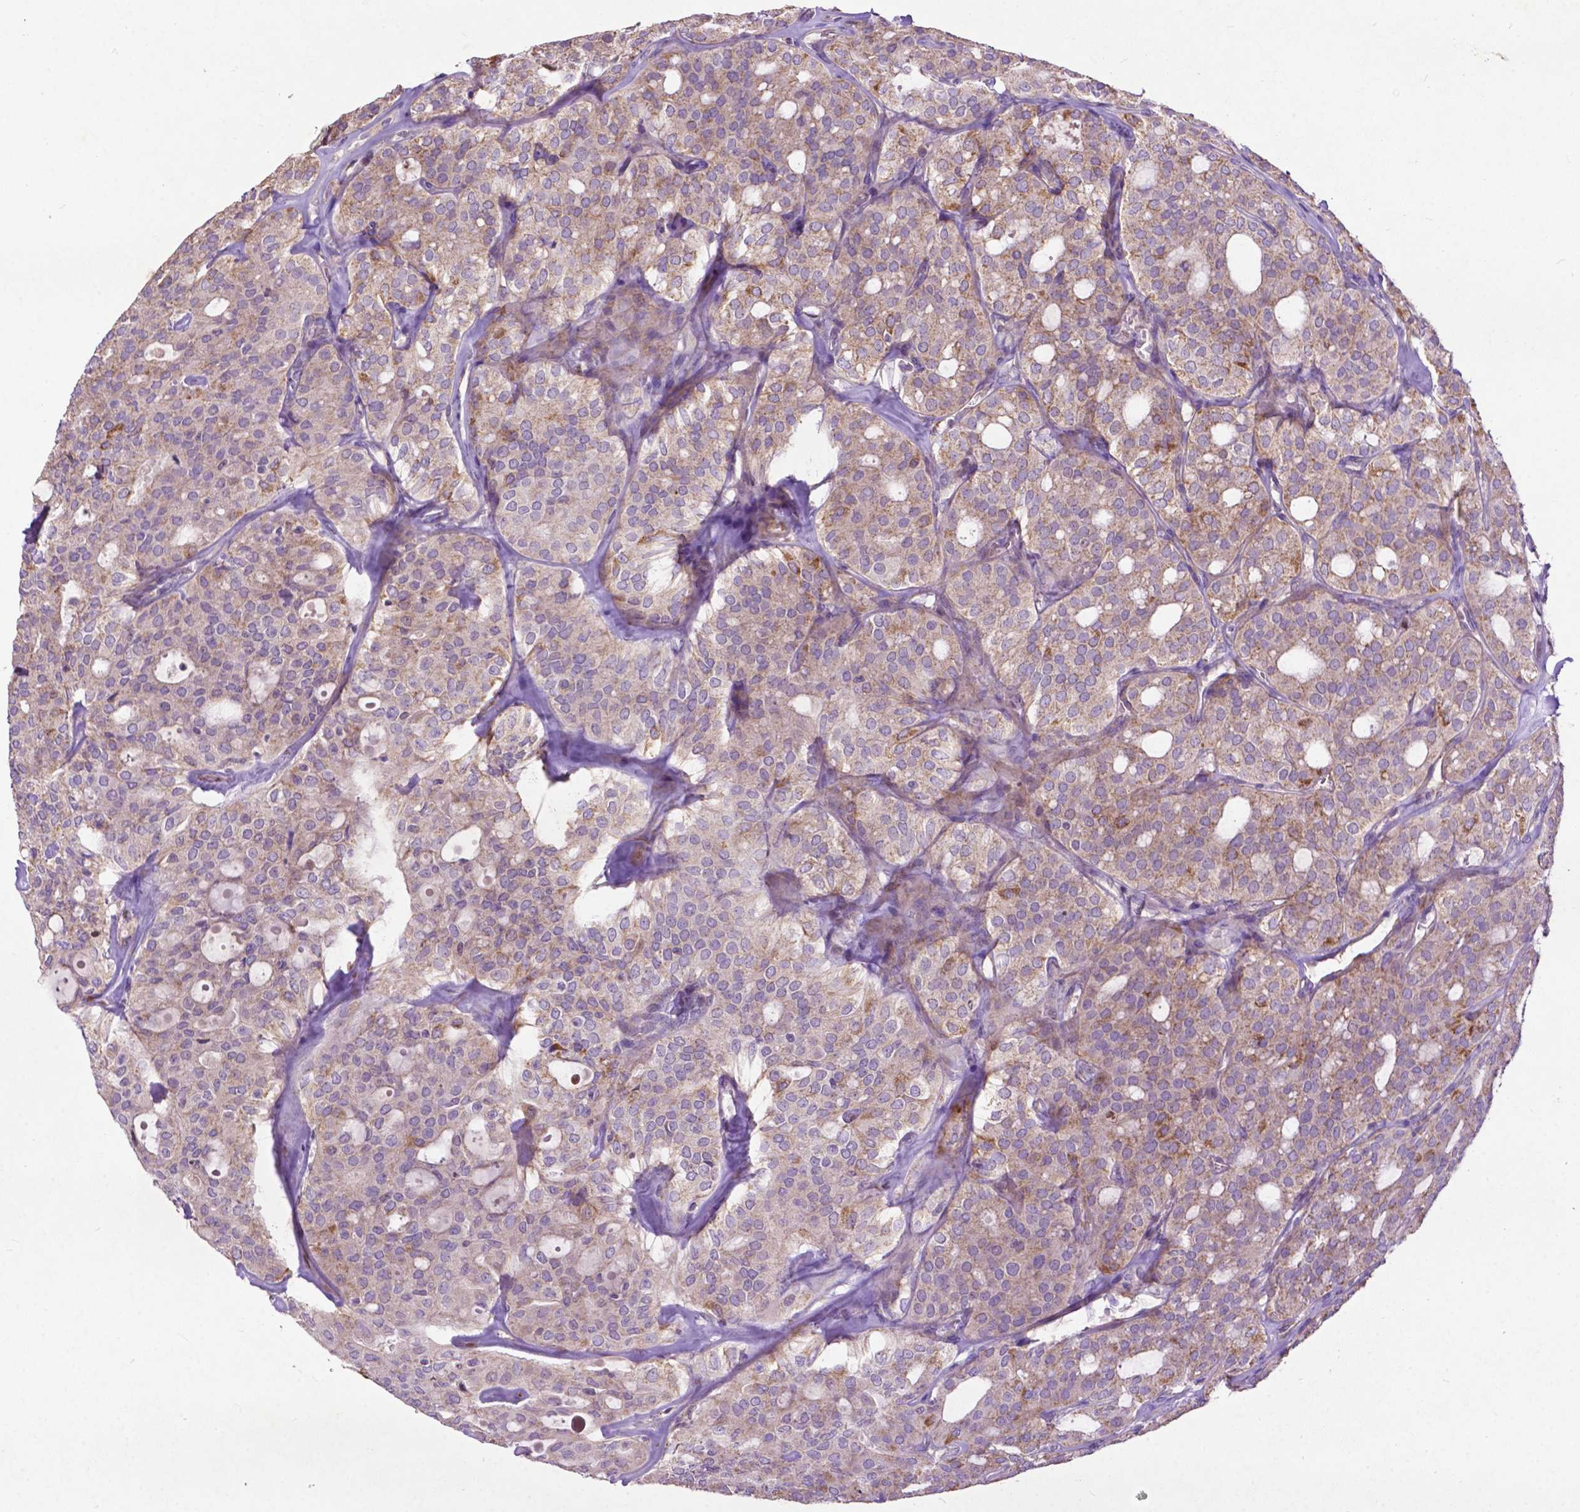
{"staining": {"intensity": "moderate", "quantity": "<25%", "location": "cytoplasmic/membranous"}, "tissue": "thyroid cancer", "cell_type": "Tumor cells", "image_type": "cancer", "snomed": [{"axis": "morphology", "description": "Follicular adenoma carcinoma, NOS"}, {"axis": "topography", "description": "Thyroid gland"}], "caption": "Immunohistochemistry (IHC) of thyroid cancer (follicular adenoma carcinoma) demonstrates low levels of moderate cytoplasmic/membranous positivity in about <25% of tumor cells.", "gene": "THEGL", "patient": {"sex": "male", "age": 75}}